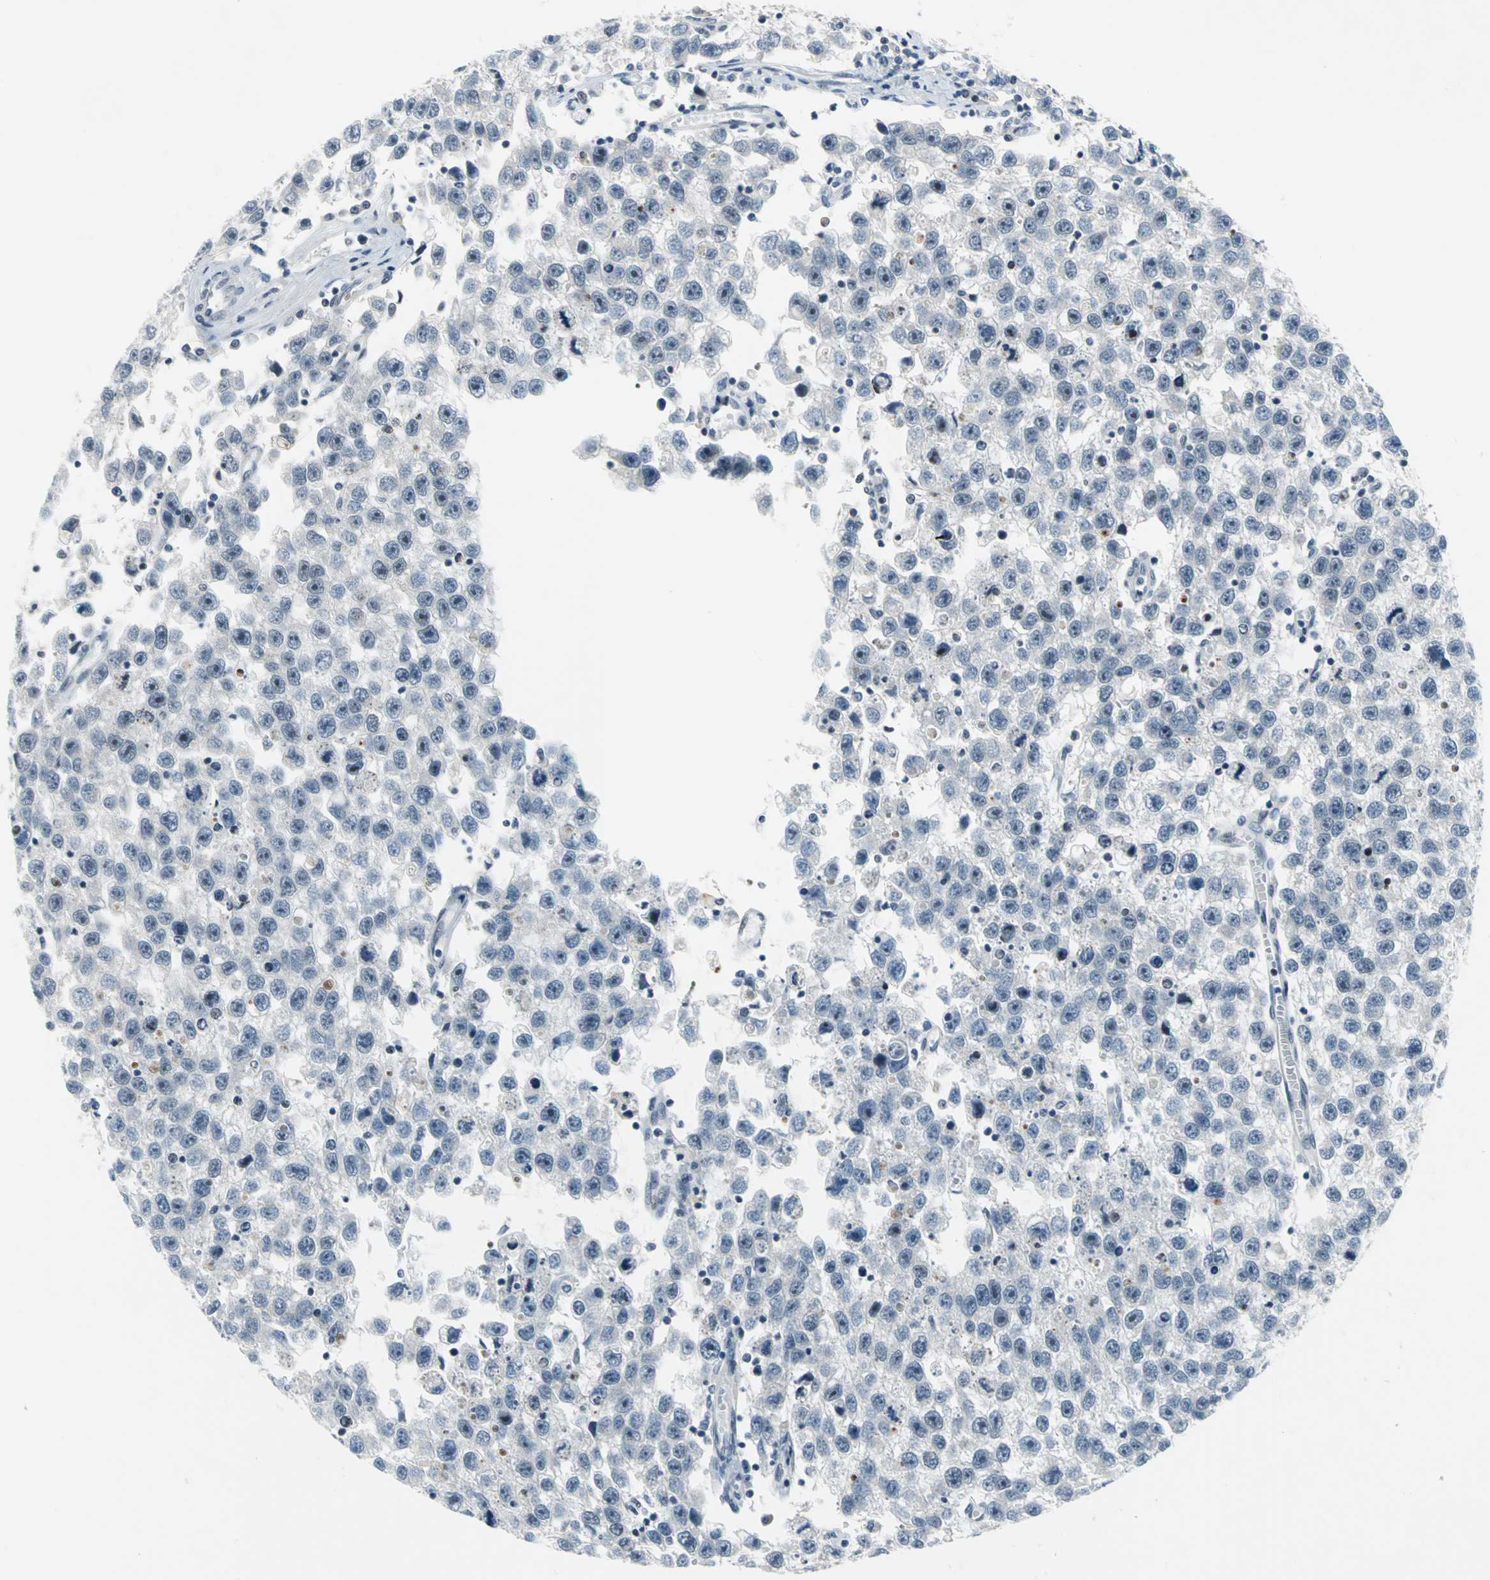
{"staining": {"intensity": "strong", "quantity": ">75%", "location": "nuclear"}, "tissue": "testis cancer", "cell_type": "Tumor cells", "image_type": "cancer", "snomed": [{"axis": "morphology", "description": "Seminoma, NOS"}, {"axis": "topography", "description": "Testis"}], "caption": "Immunohistochemical staining of human seminoma (testis) exhibits strong nuclear protein staining in about >75% of tumor cells.", "gene": "MYBBP1A", "patient": {"sex": "male", "age": 33}}